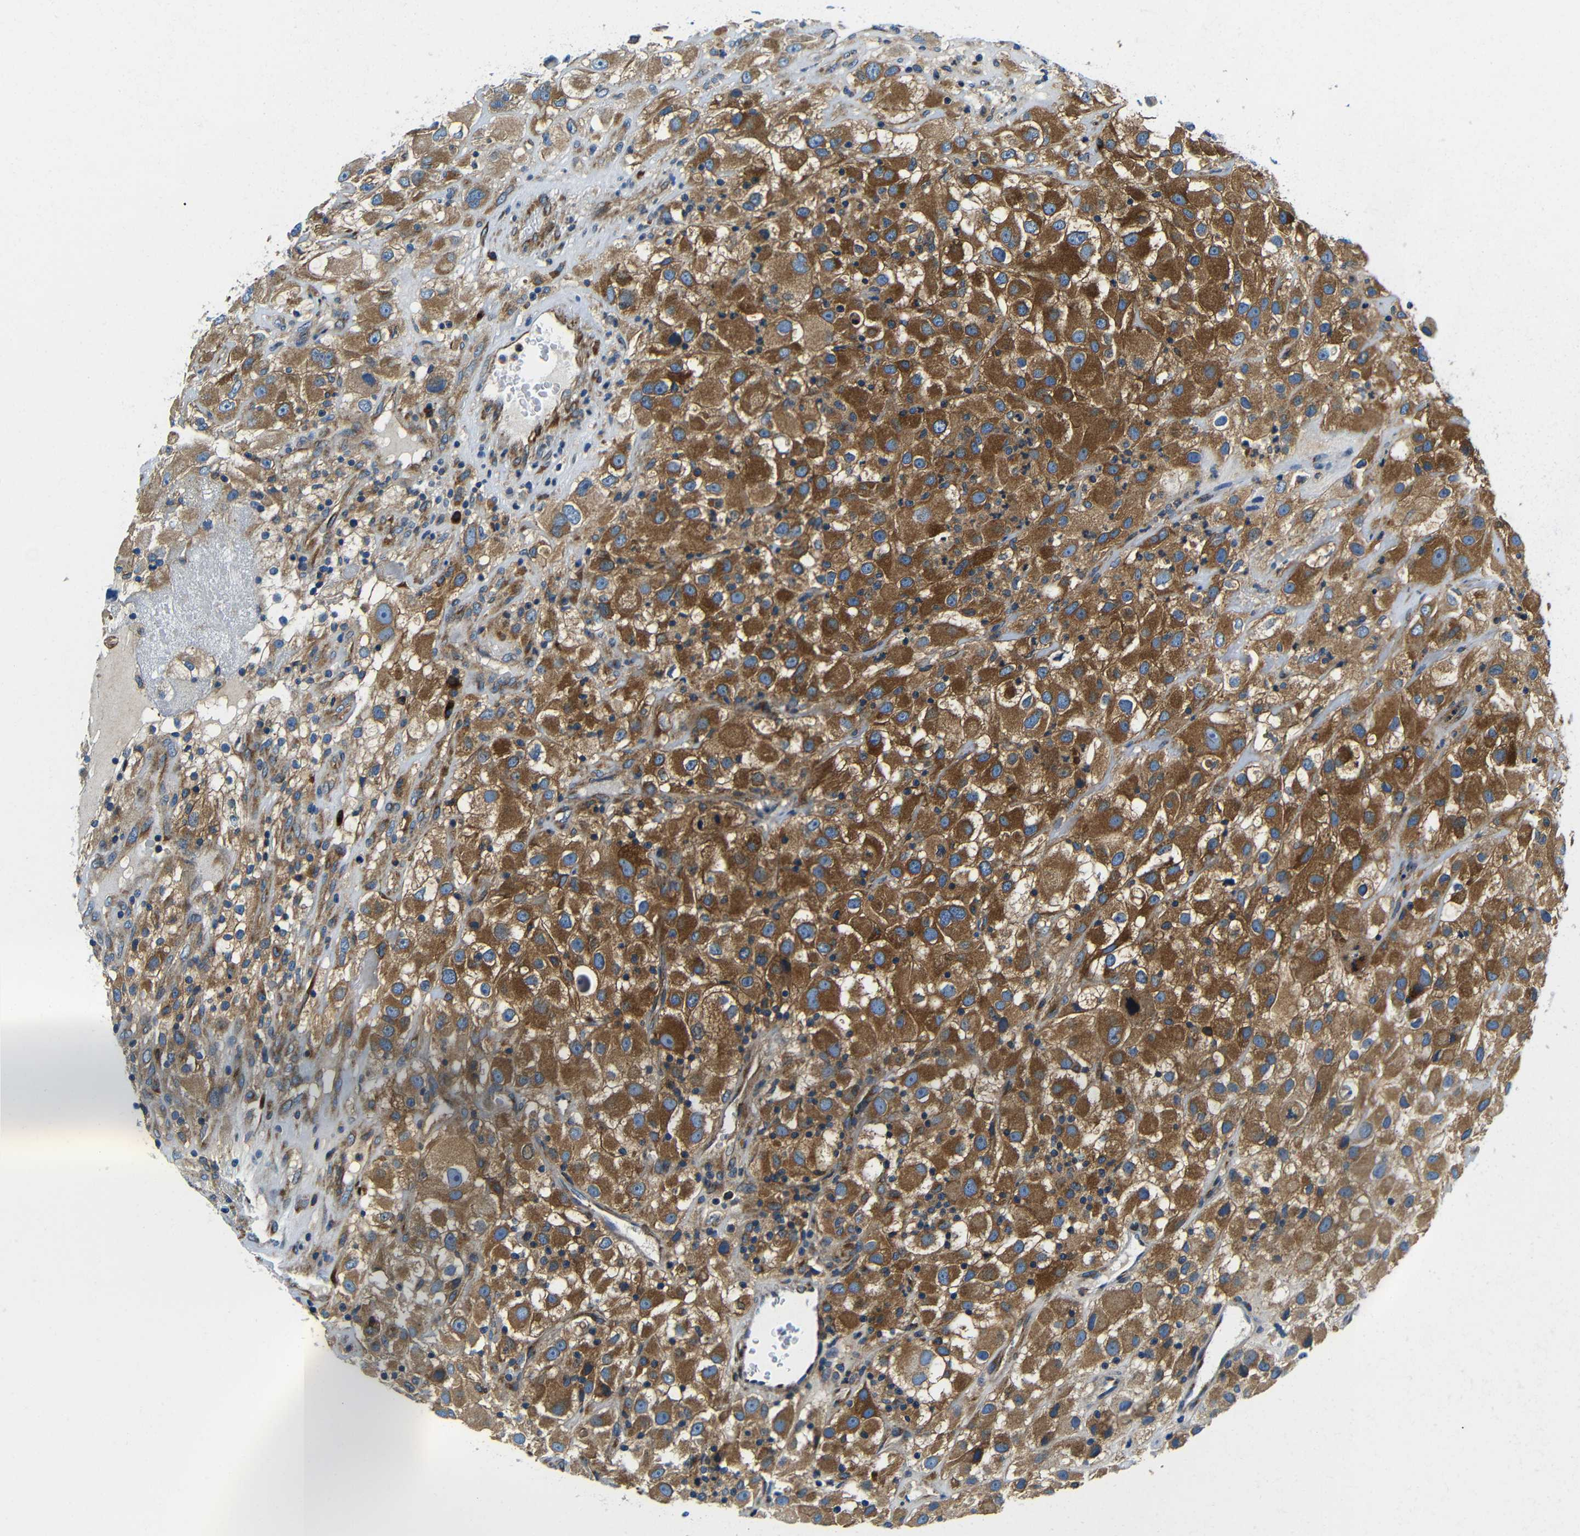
{"staining": {"intensity": "moderate", "quantity": ">75%", "location": "cytoplasmic/membranous"}, "tissue": "renal cancer", "cell_type": "Tumor cells", "image_type": "cancer", "snomed": [{"axis": "morphology", "description": "Adenocarcinoma, NOS"}, {"axis": "topography", "description": "Kidney"}], "caption": "Renal cancer (adenocarcinoma) stained with a brown dye shows moderate cytoplasmic/membranous positive positivity in approximately >75% of tumor cells.", "gene": "USO1", "patient": {"sex": "female", "age": 52}}